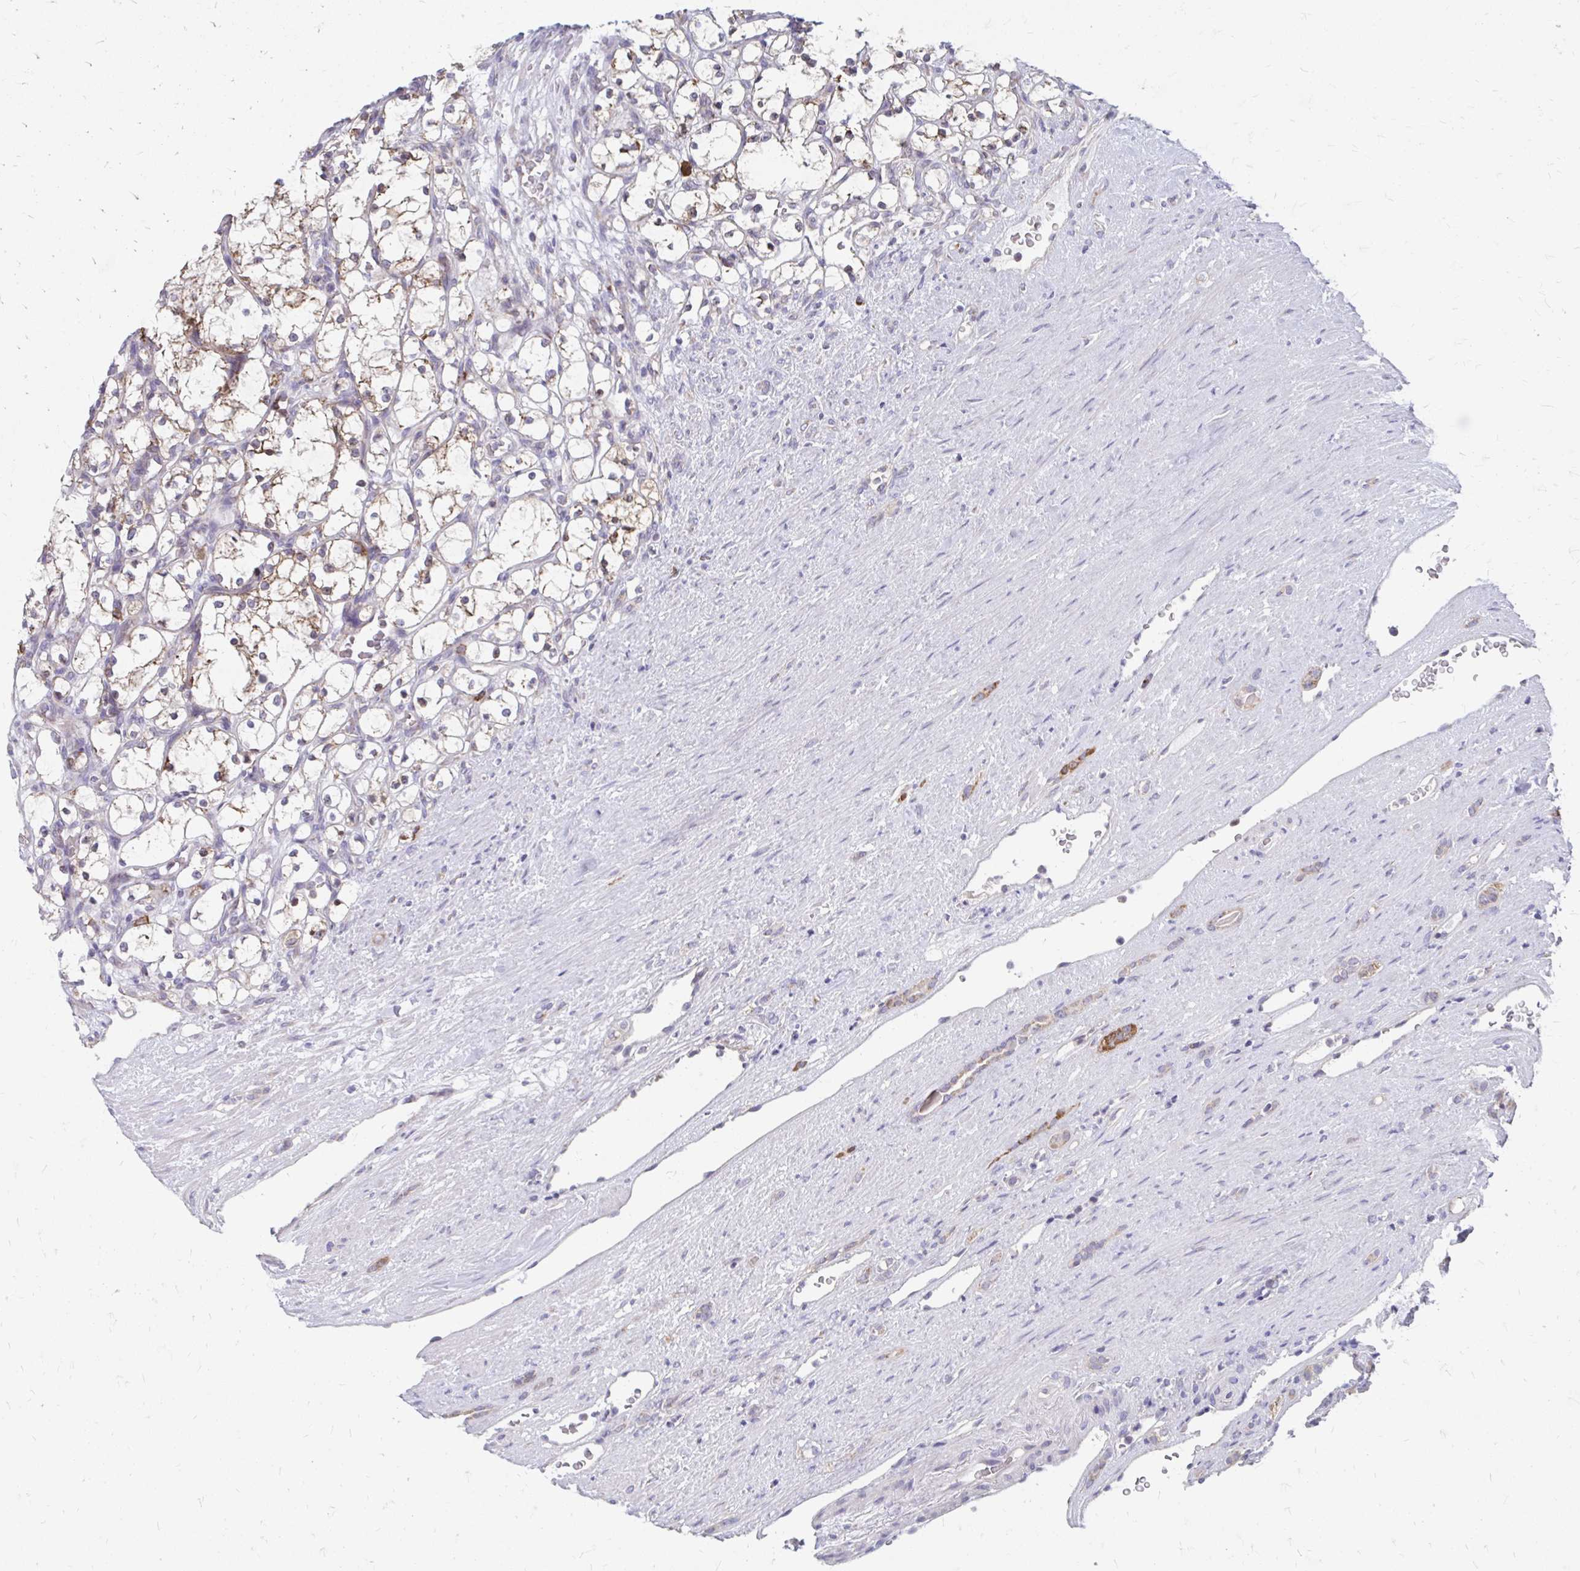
{"staining": {"intensity": "moderate", "quantity": "25%-75%", "location": "cytoplasmic/membranous"}, "tissue": "renal cancer", "cell_type": "Tumor cells", "image_type": "cancer", "snomed": [{"axis": "morphology", "description": "Adenocarcinoma, NOS"}, {"axis": "topography", "description": "Kidney"}], "caption": "This is an image of IHC staining of renal cancer (adenocarcinoma), which shows moderate positivity in the cytoplasmic/membranous of tumor cells.", "gene": "PABIR3", "patient": {"sex": "female", "age": 69}}